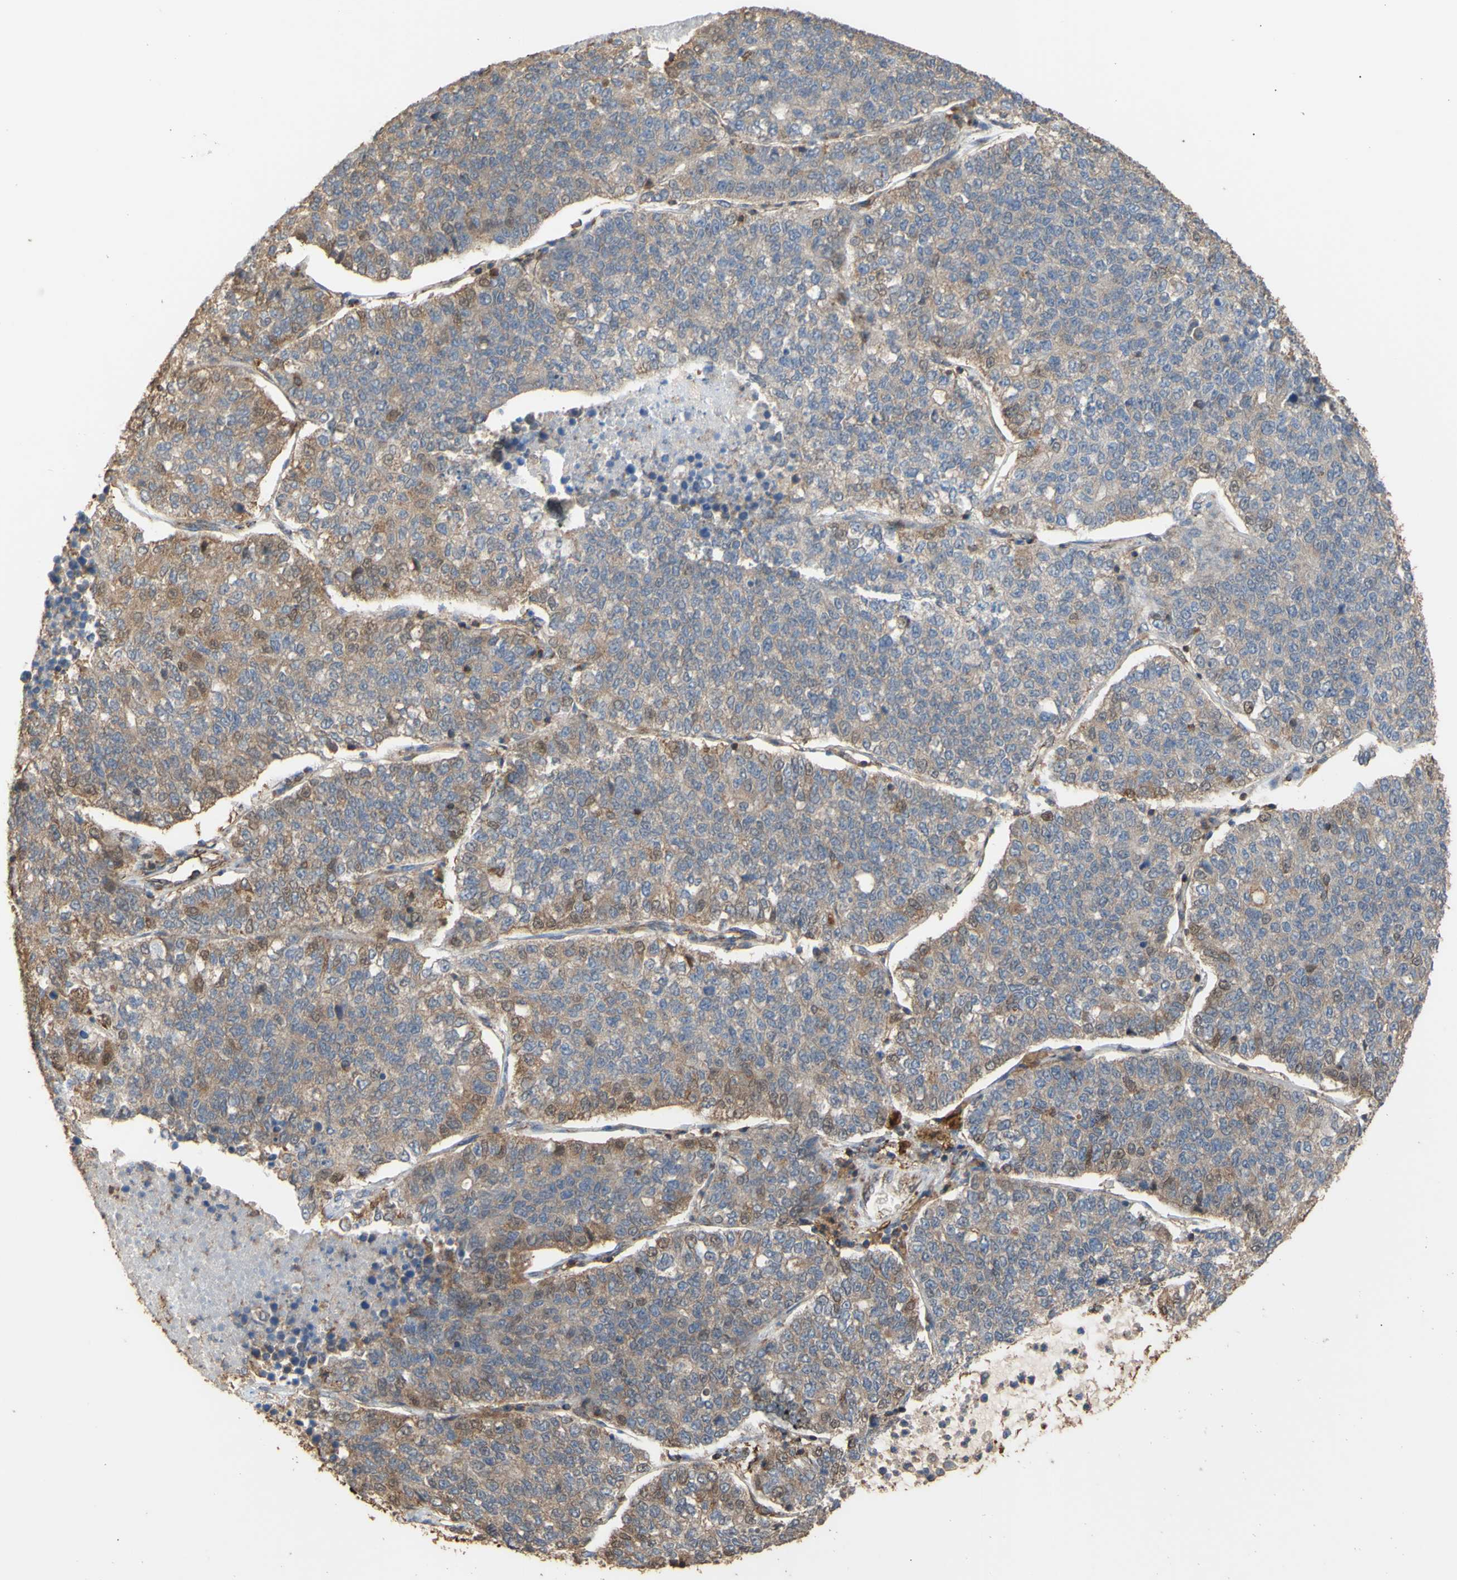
{"staining": {"intensity": "weak", "quantity": ">75%", "location": "cytoplasmic/membranous"}, "tissue": "lung cancer", "cell_type": "Tumor cells", "image_type": "cancer", "snomed": [{"axis": "morphology", "description": "Adenocarcinoma, NOS"}, {"axis": "topography", "description": "Lung"}], "caption": "Protein staining of adenocarcinoma (lung) tissue reveals weak cytoplasmic/membranous expression in approximately >75% of tumor cells.", "gene": "ALDH9A1", "patient": {"sex": "male", "age": 49}}